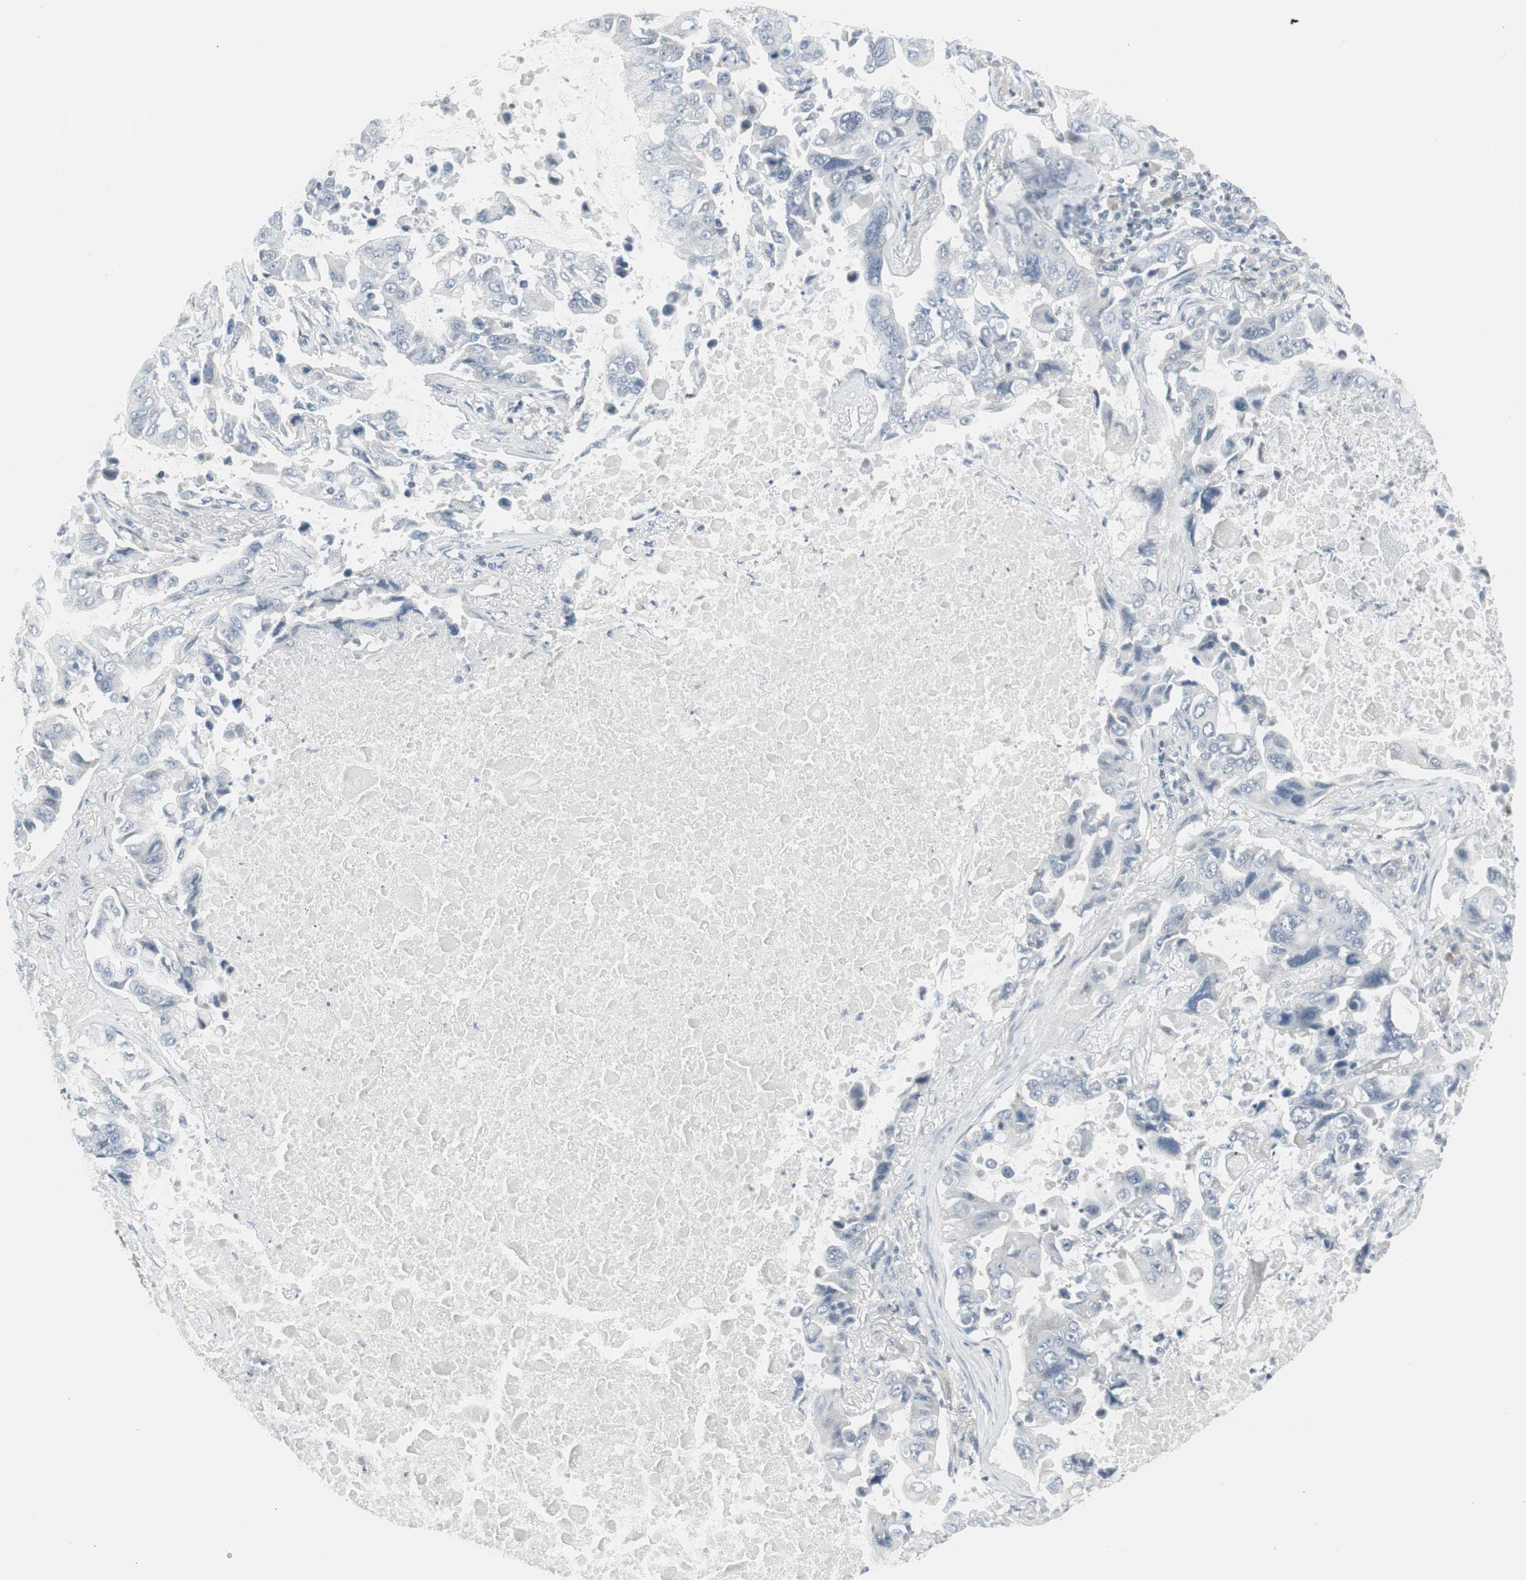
{"staining": {"intensity": "weak", "quantity": "<25%", "location": "nuclear"}, "tissue": "lung cancer", "cell_type": "Tumor cells", "image_type": "cancer", "snomed": [{"axis": "morphology", "description": "Adenocarcinoma, NOS"}, {"axis": "topography", "description": "Lung"}], "caption": "An immunohistochemistry histopathology image of lung cancer is shown. There is no staining in tumor cells of lung cancer.", "gene": "ZBTB7B", "patient": {"sex": "male", "age": 64}}